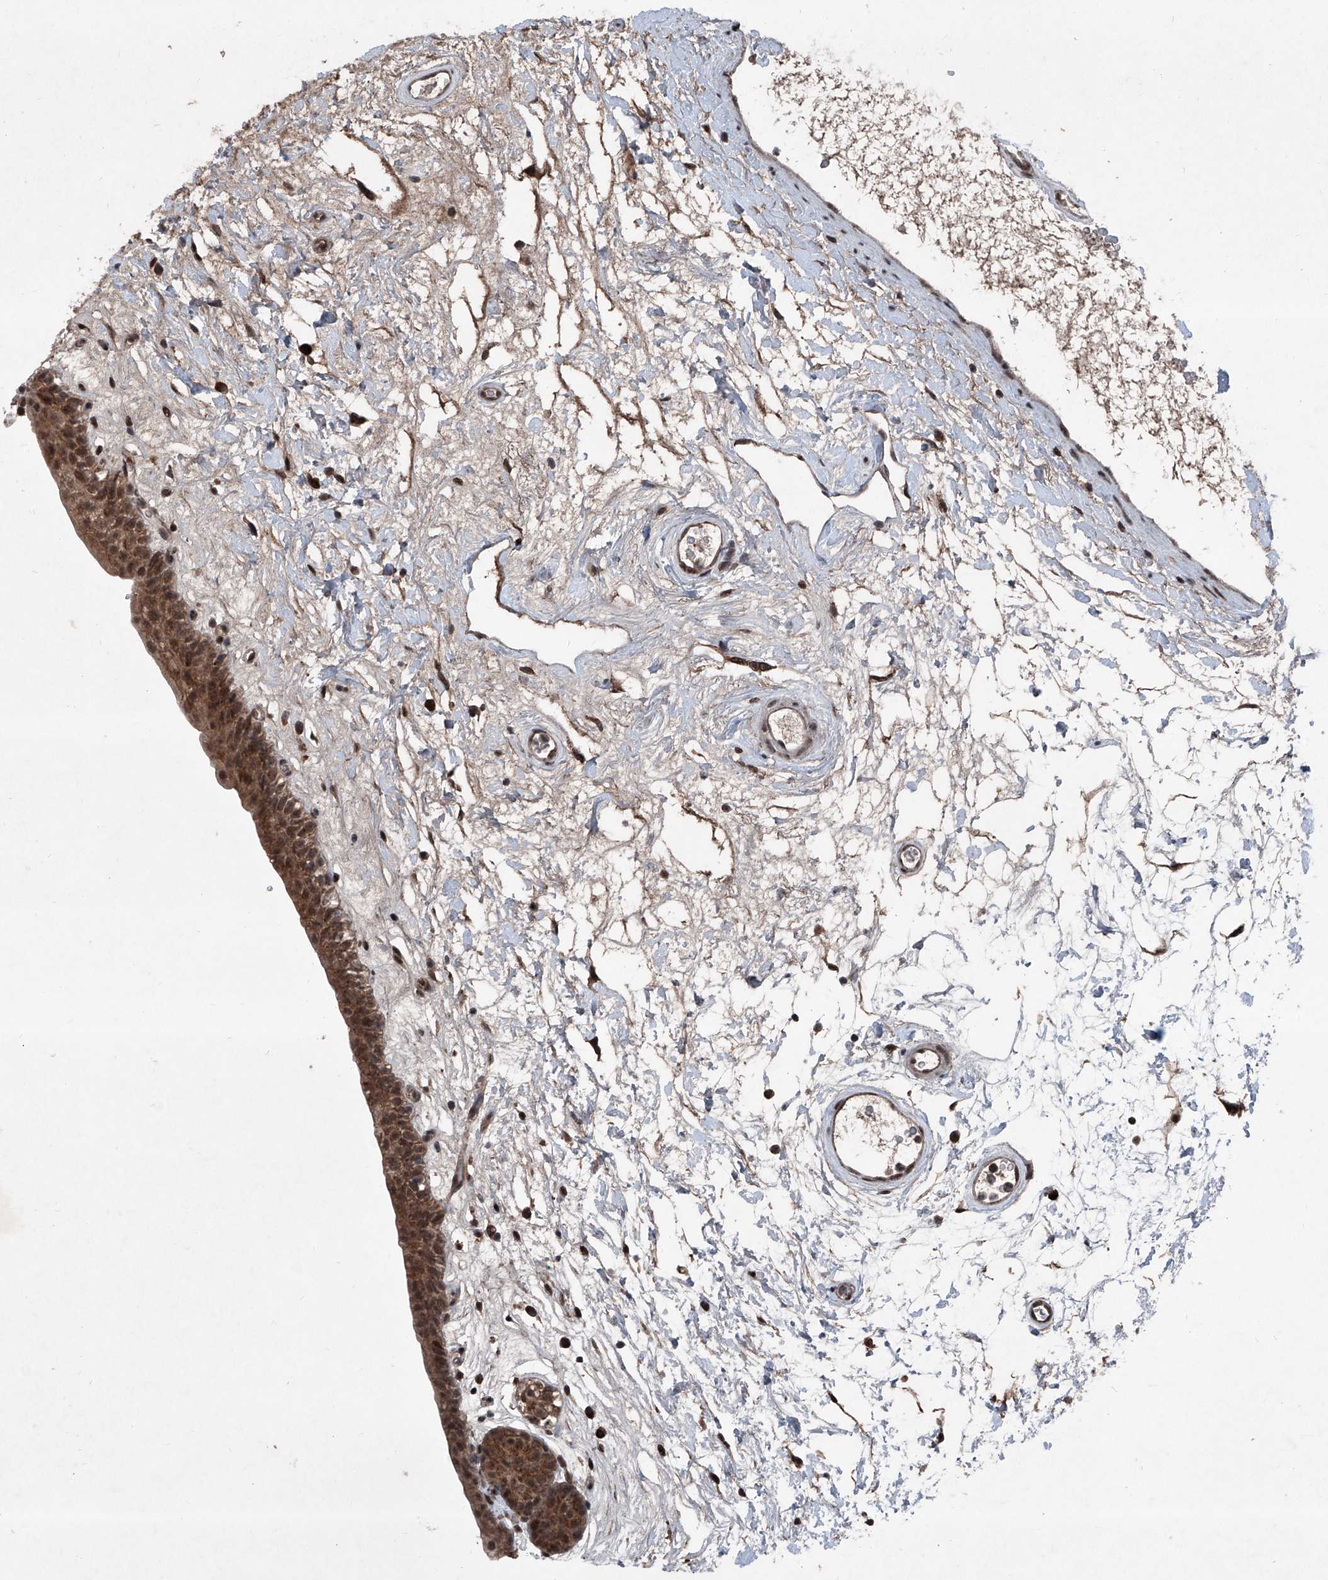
{"staining": {"intensity": "moderate", "quantity": ">75%", "location": "cytoplasmic/membranous,nuclear"}, "tissue": "urinary bladder", "cell_type": "Urothelial cells", "image_type": "normal", "snomed": [{"axis": "morphology", "description": "Normal tissue, NOS"}, {"axis": "topography", "description": "Urinary bladder"}], "caption": "High-magnification brightfield microscopy of normal urinary bladder stained with DAB (brown) and counterstained with hematoxylin (blue). urothelial cells exhibit moderate cytoplasmic/membranous,nuclear expression is identified in approximately>75% of cells.", "gene": "COA7", "patient": {"sex": "male", "age": 83}}